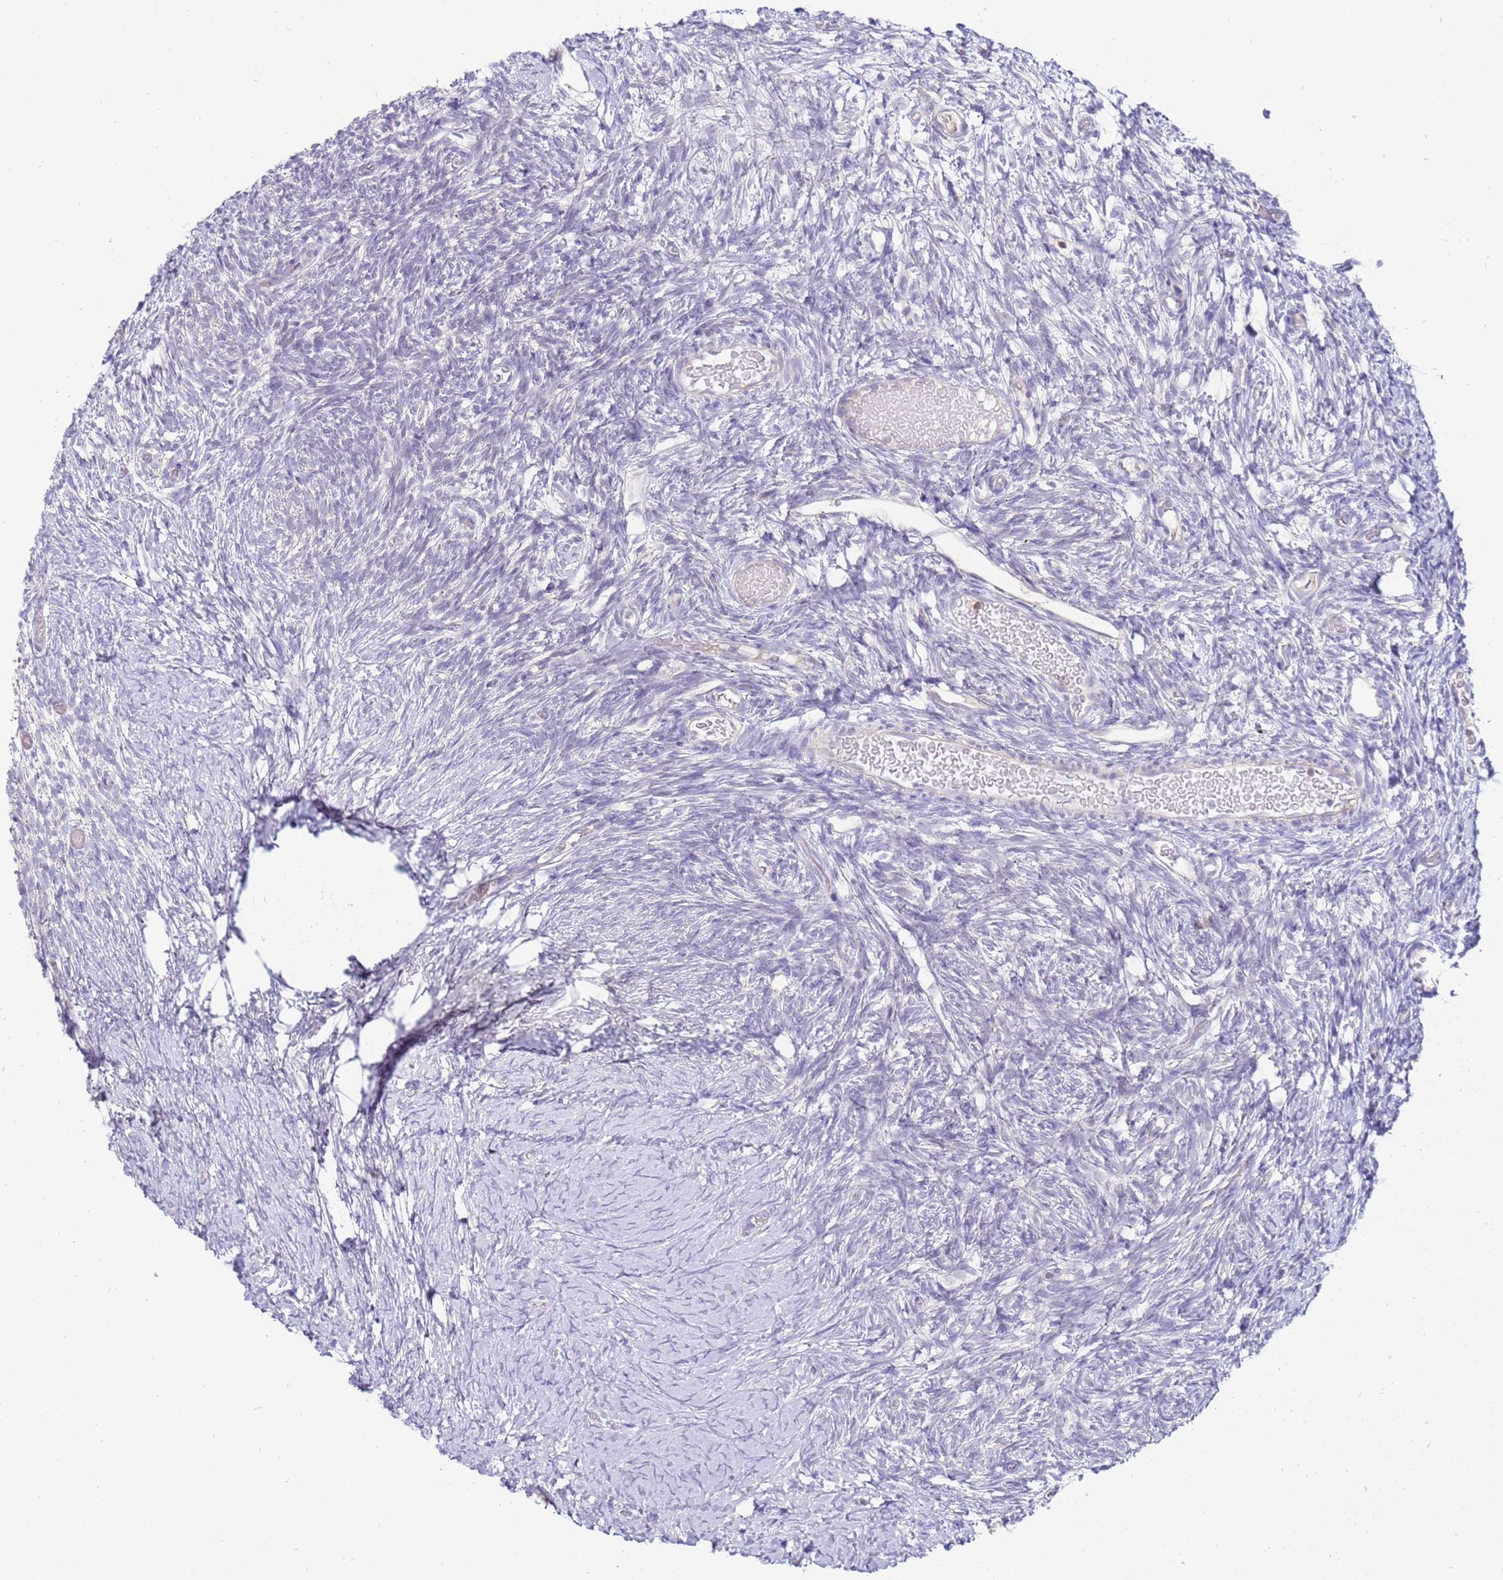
{"staining": {"intensity": "weak", "quantity": "<25%", "location": "nuclear"}, "tissue": "ovary", "cell_type": "Ovarian stroma cells", "image_type": "normal", "snomed": [{"axis": "morphology", "description": "Normal tissue, NOS"}, {"axis": "topography", "description": "Ovary"}], "caption": "This histopathology image is of benign ovary stained with IHC to label a protein in brown with the nuclei are counter-stained blue. There is no expression in ovarian stroma cells. (DAB immunohistochemistry (IHC), high magnification).", "gene": "STK25", "patient": {"sex": "female", "age": 39}}